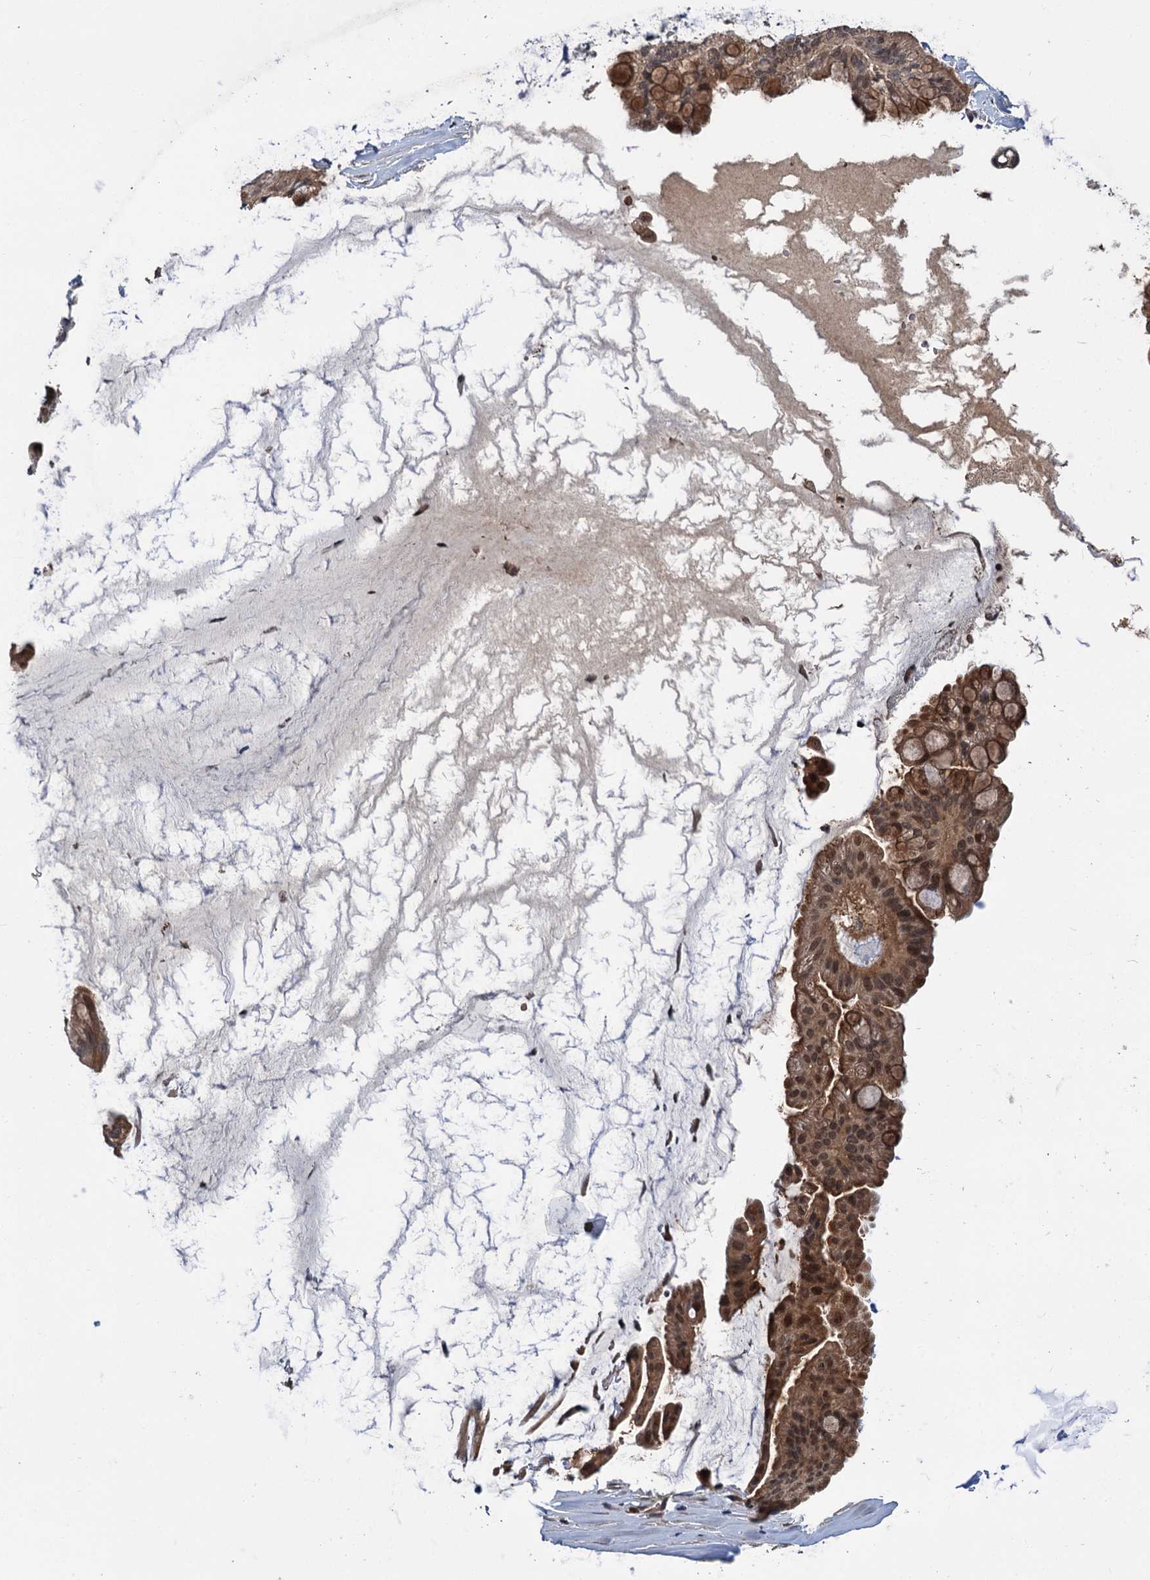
{"staining": {"intensity": "moderate", "quantity": ">75%", "location": "cytoplasmic/membranous,nuclear"}, "tissue": "ovarian cancer", "cell_type": "Tumor cells", "image_type": "cancer", "snomed": [{"axis": "morphology", "description": "Cystadenocarcinoma, mucinous, NOS"}, {"axis": "topography", "description": "Ovary"}], "caption": "DAB (3,3'-diaminobenzidine) immunohistochemical staining of human ovarian cancer displays moderate cytoplasmic/membranous and nuclear protein staining in approximately >75% of tumor cells. Using DAB (brown) and hematoxylin (blue) stains, captured at high magnification using brightfield microscopy.", "gene": "KANSL2", "patient": {"sex": "female", "age": 73}}